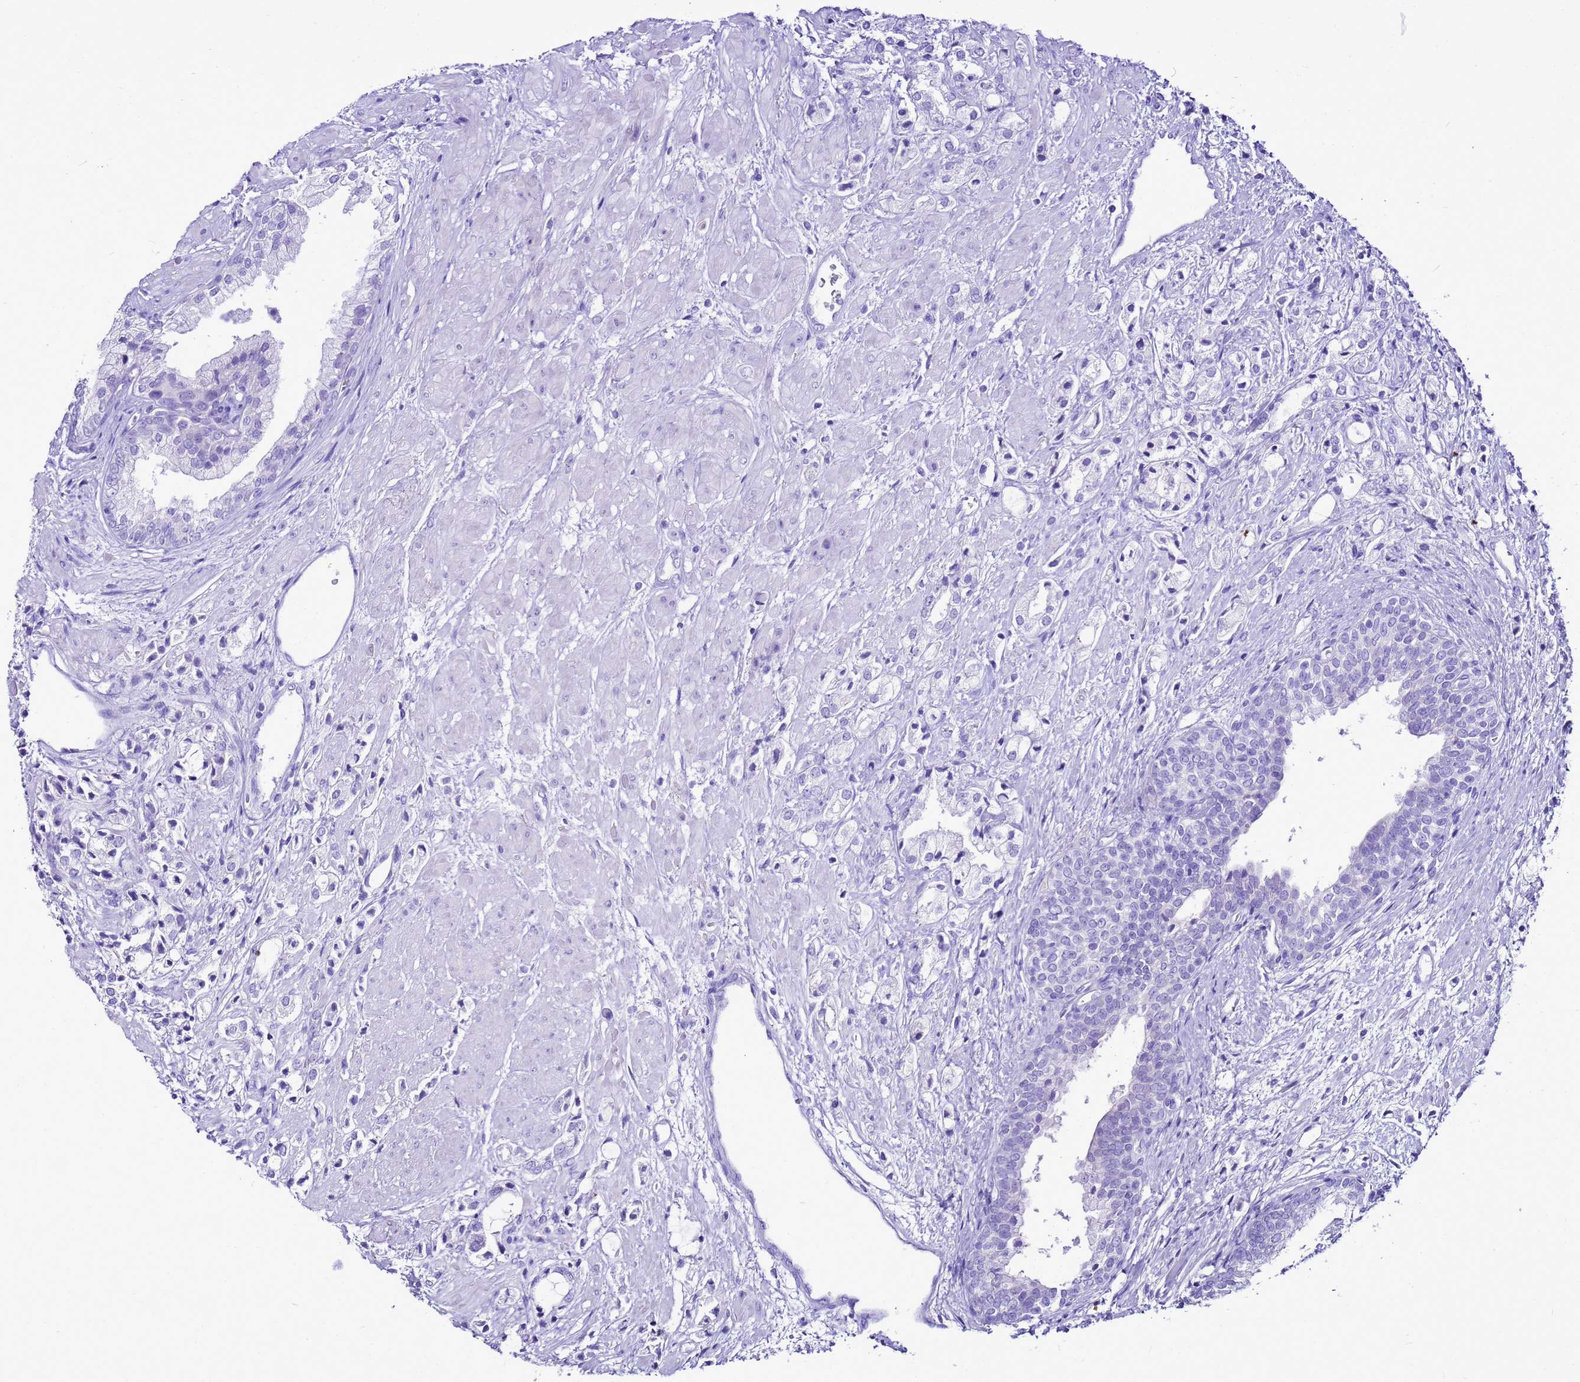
{"staining": {"intensity": "negative", "quantity": "none", "location": "none"}, "tissue": "prostate cancer", "cell_type": "Tumor cells", "image_type": "cancer", "snomed": [{"axis": "morphology", "description": "Adenocarcinoma, High grade"}, {"axis": "topography", "description": "Prostate"}], "caption": "Adenocarcinoma (high-grade) (prostate) was stained to show a protein in brown. There is no significant expression in tumor cells. (Brightfield microscopy of DAB (3,3'-diaminobenzidine) immunohistochemistry (IHC) at high magnification).", "gene": "BEST2", "patient": {"sex": "male", "age": 50}}